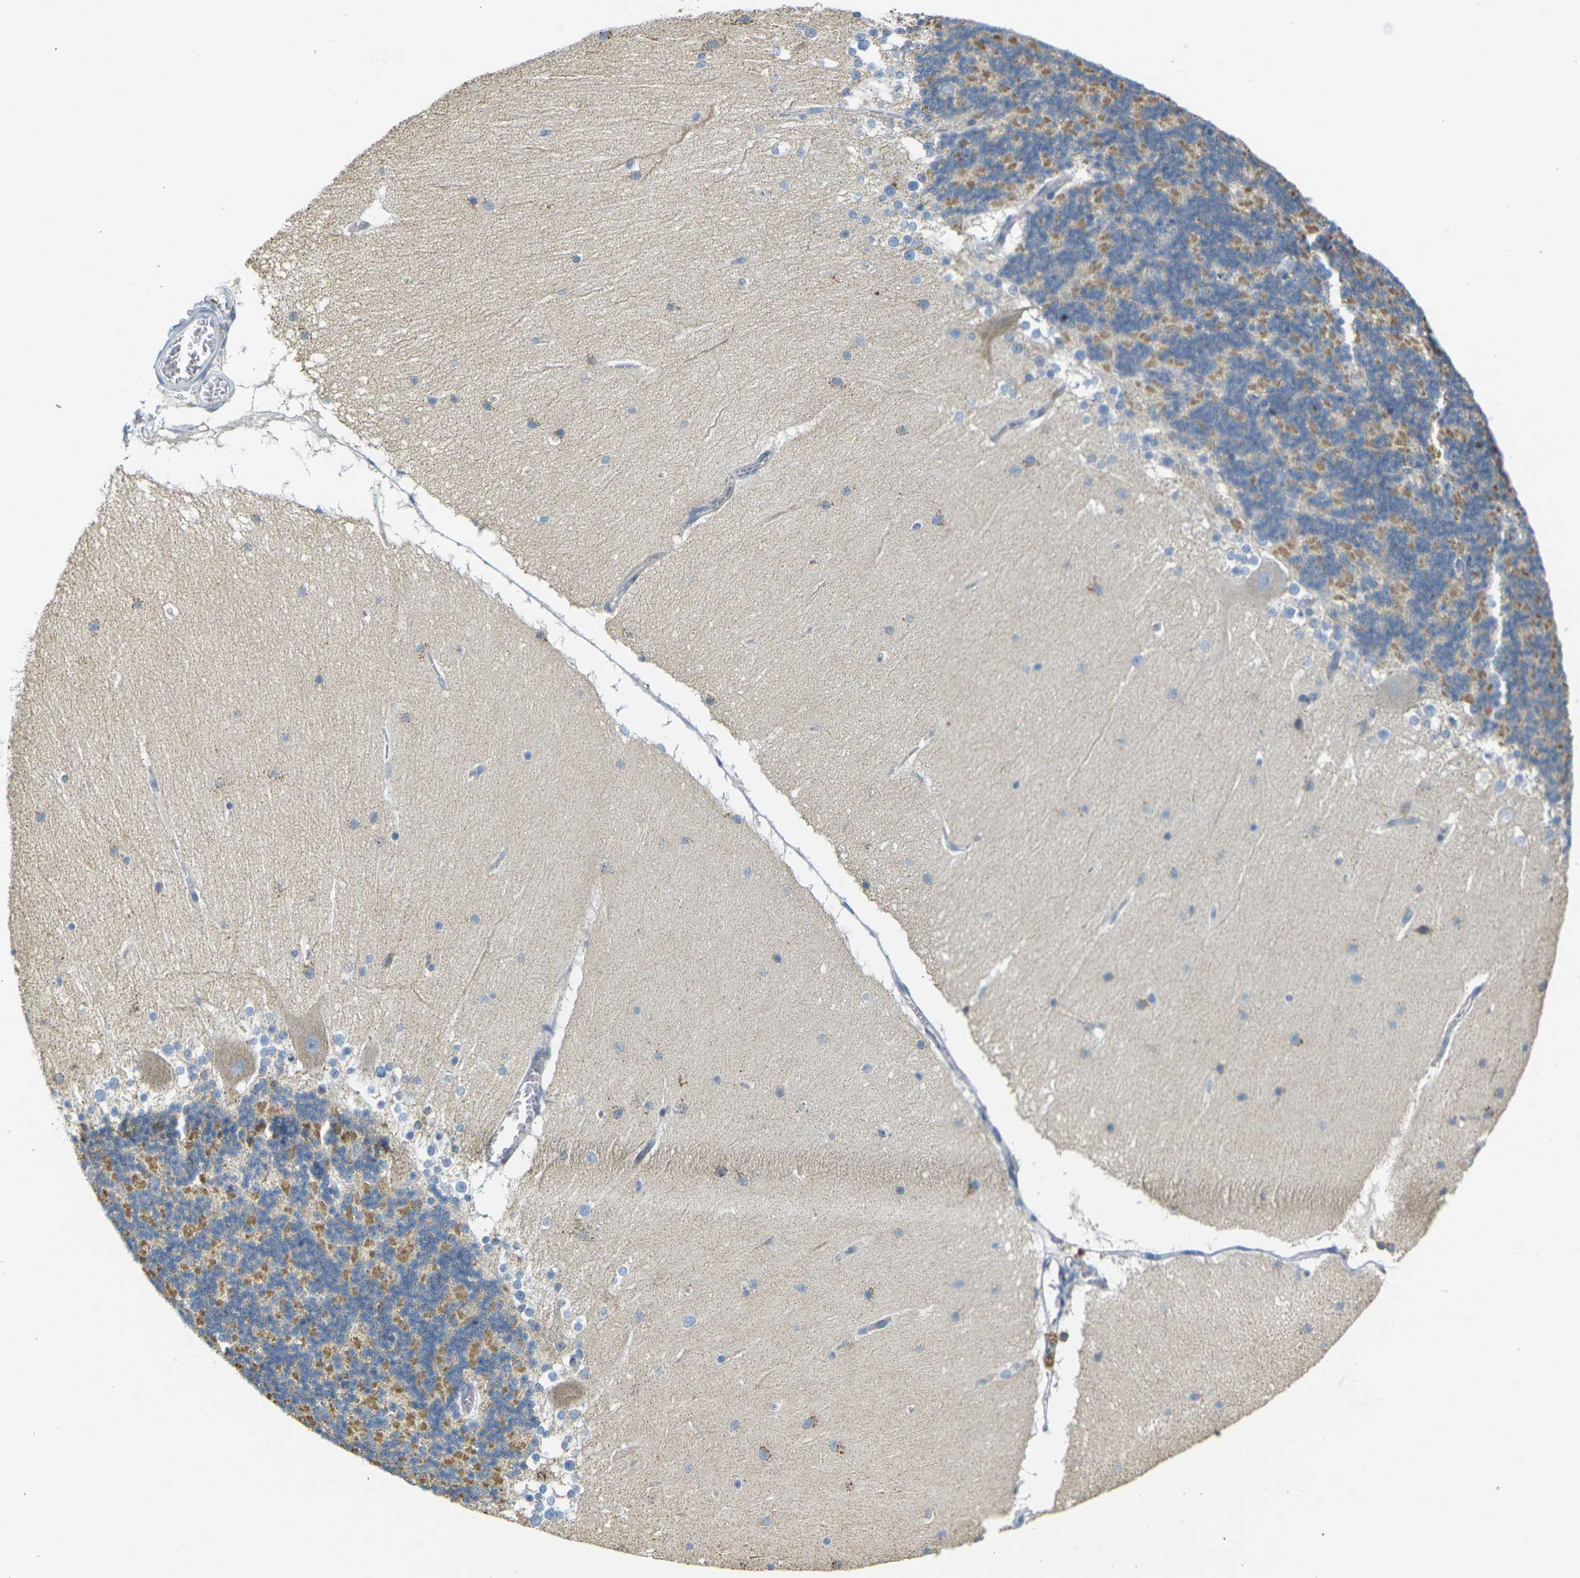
{"staining": {"intensity": "moderate", "quantity": ">75%", "location": "cytoplasmic/membranous"}, "tissue": "cerebellum", "cell_type": "Cells in granular layer", "image_type": "normal", "snomed": [{"axis": "morphology", "description": "Normal tissue, NOS"}, {"axis": "topography", "description": "Cerebellum"}], "caption": "Immunohistochemical staining of unremarkable human cerebellum demonstrates >75% levels of moderate cytoplasmic/membranous protein positivity in approximately >75% of cells in granular layer.", "gene": "PARD6B", "patient": {"sex": "female", "age": 19}}